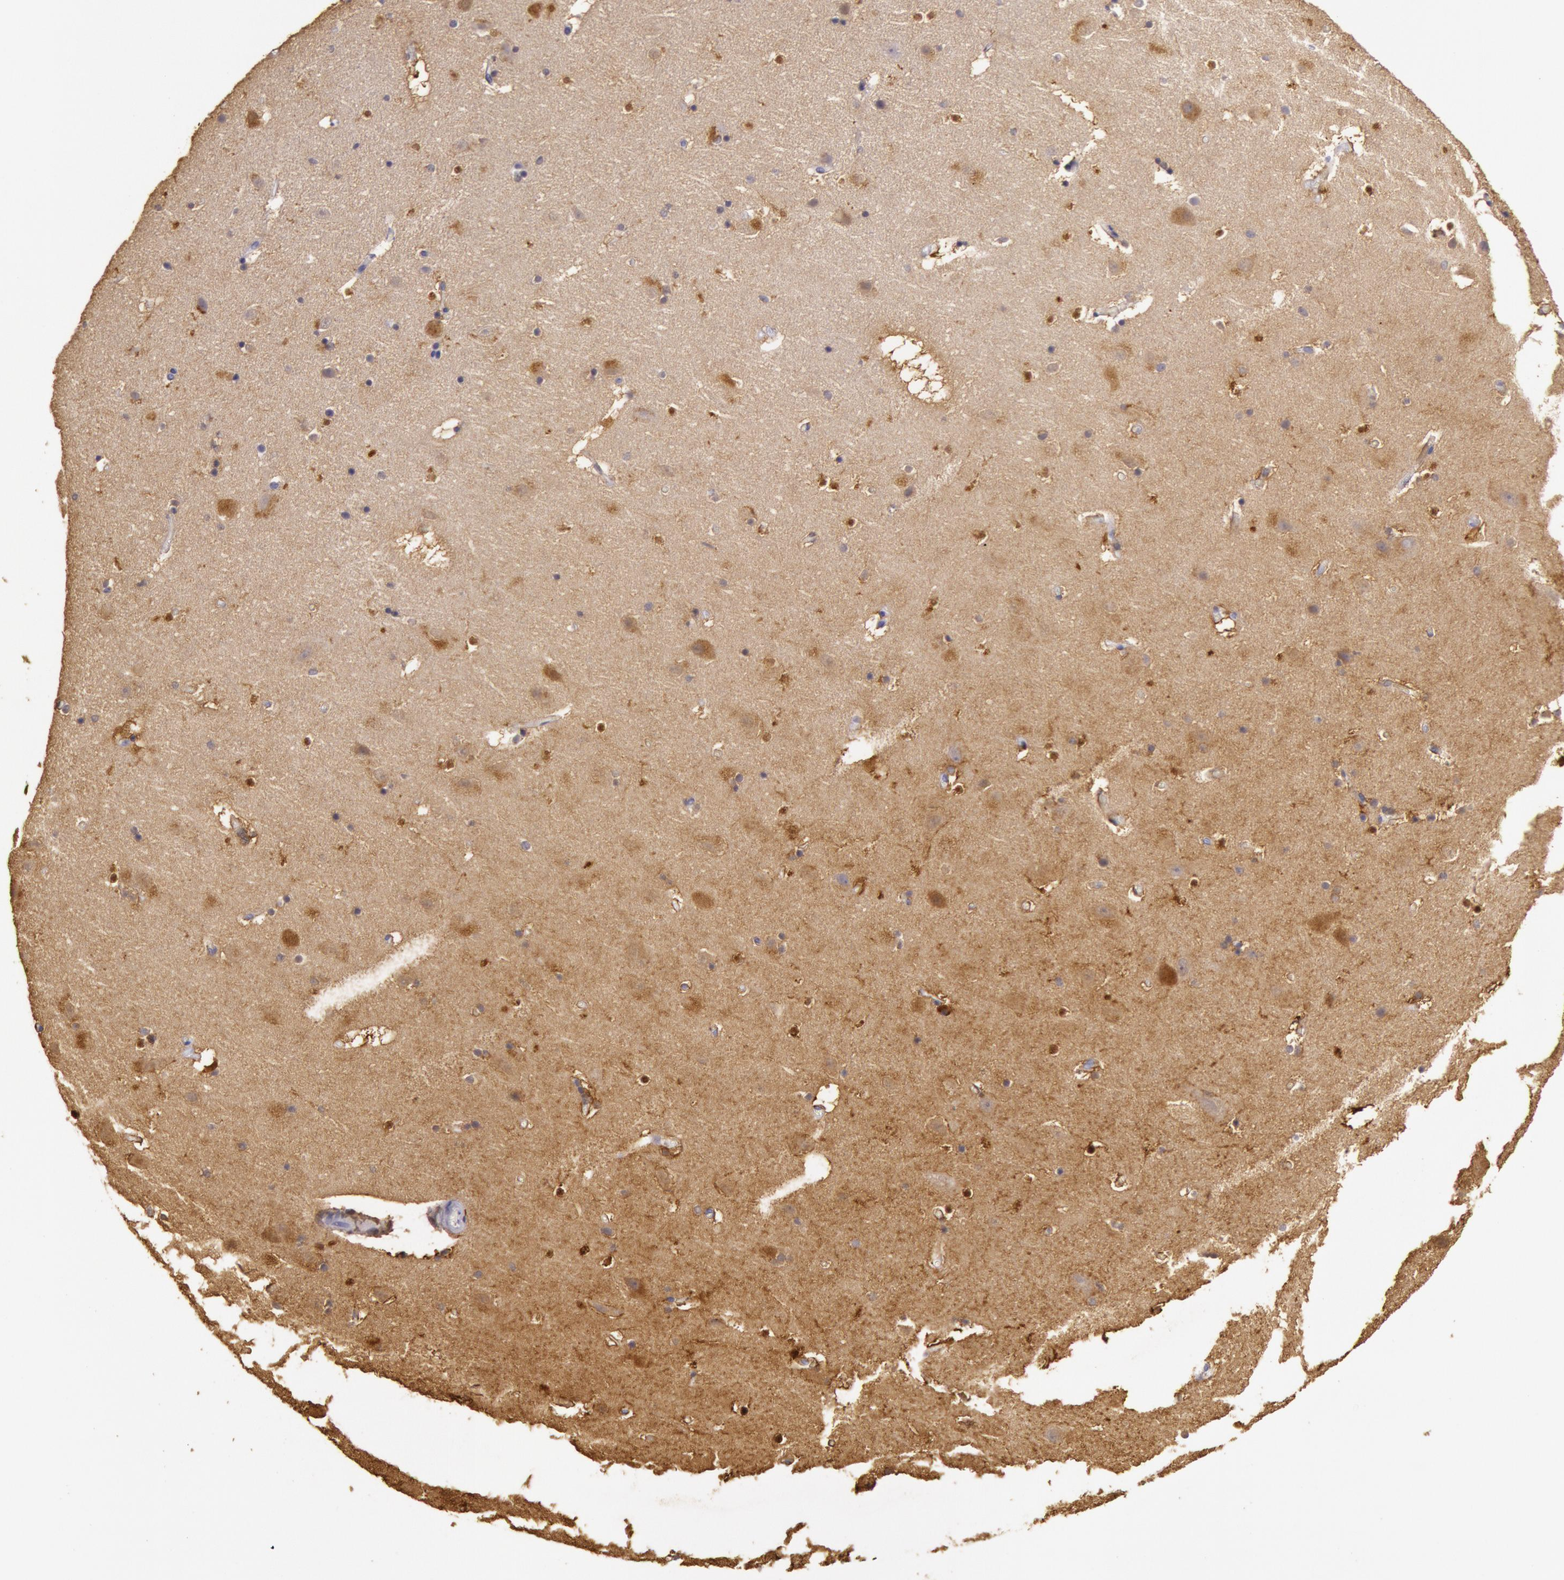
{"staining": {"intensity": "moderate", "quantity": "<25%", "location": "cytoplasmic/membranous"}, "tissue": "hippocampus", "cell_type": "Glial cells", "image_type": "normal", "snomed": [{"axis": "morphology", "description": "Normal tissue, NOS"}, {"axis": "topography", "description": "Hippocampus"}], "caption": "Protein staining of benign hippocampus exhibits moderate cytoplasmic/membranous staining in about <25% of glial cells.", "gene": "CKB", "patient": {"sex": "male", "age": 45}}